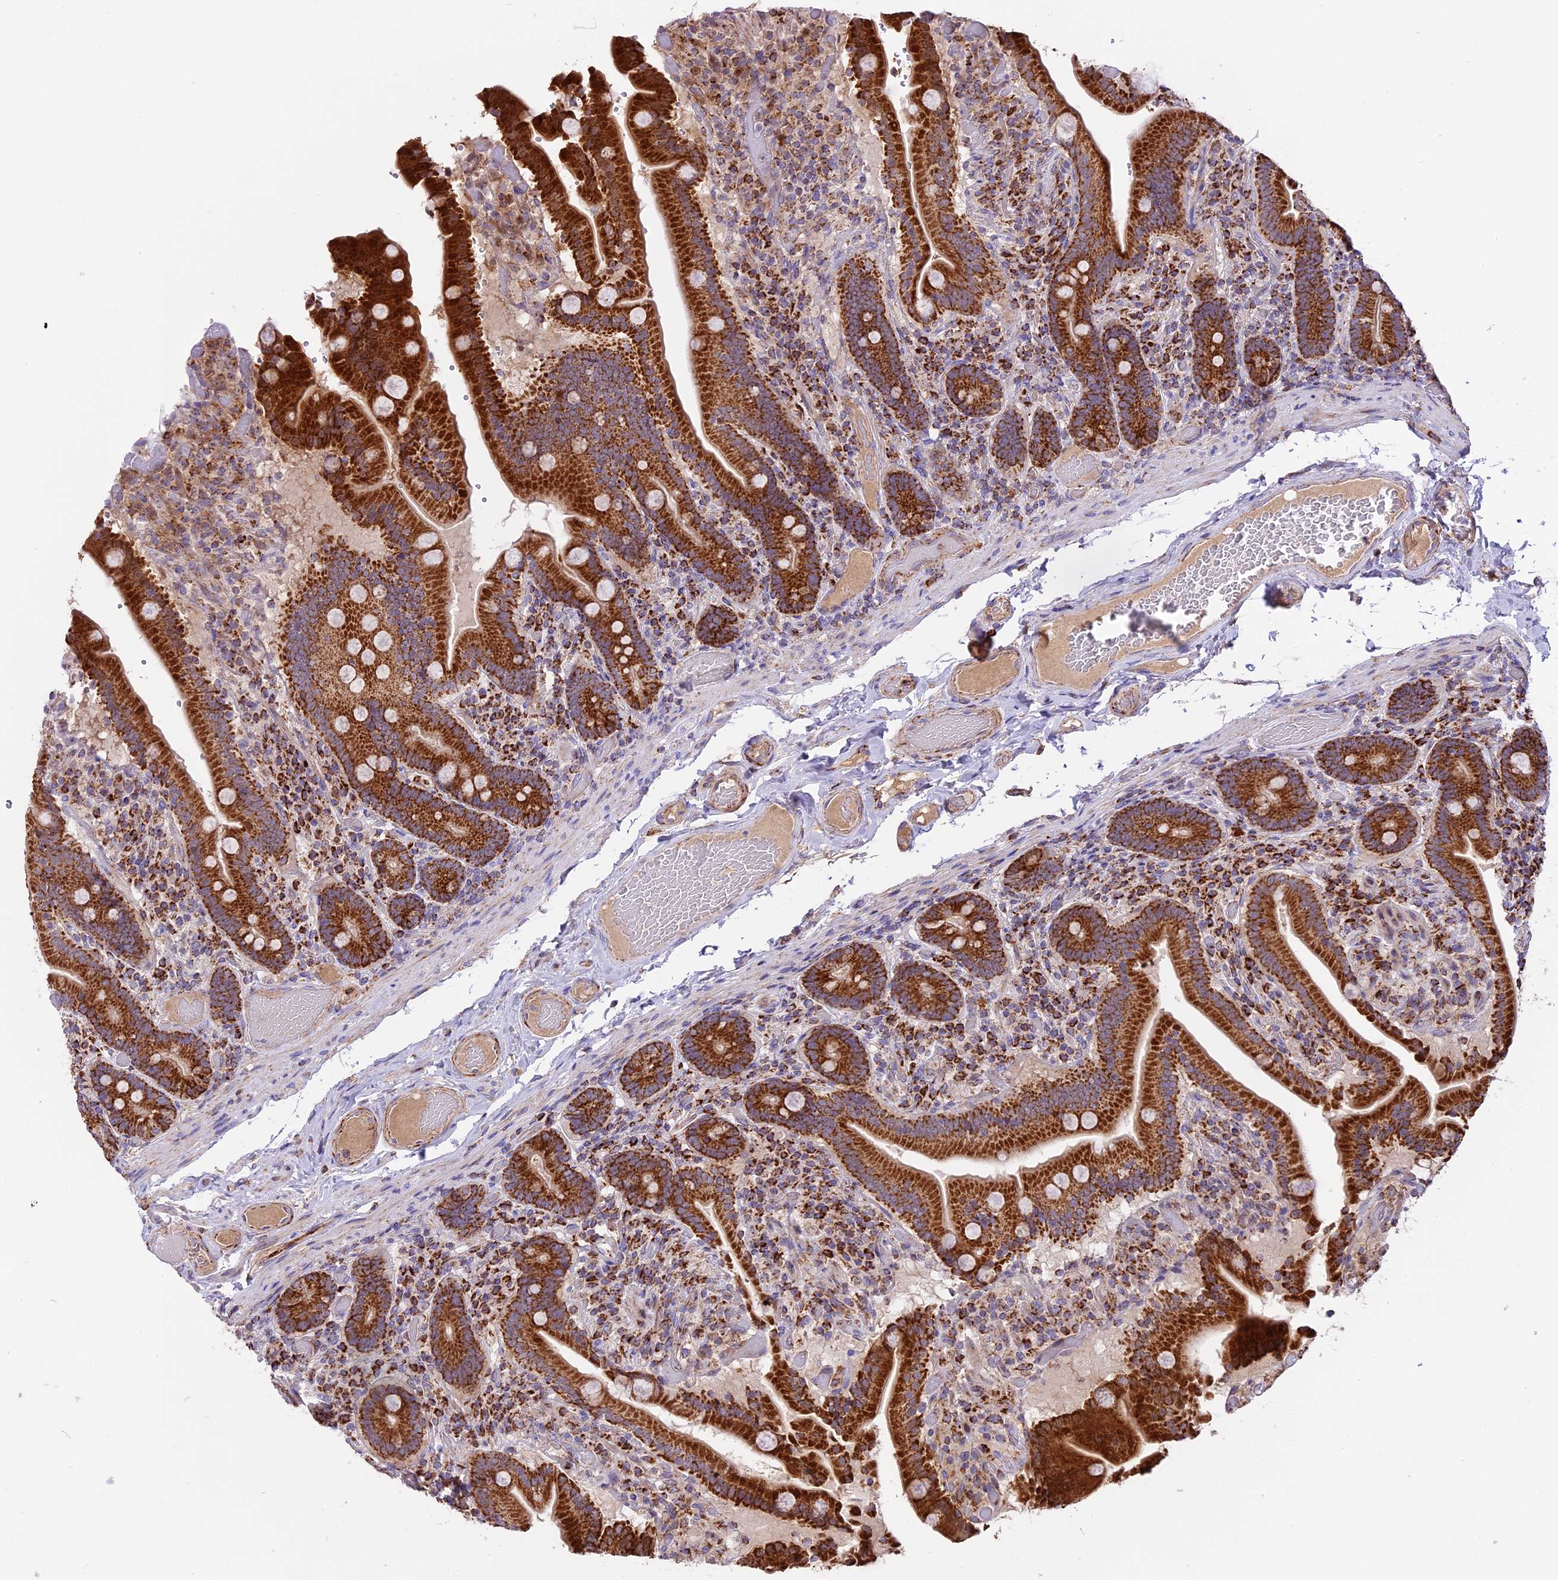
{"staining": {"intensity": "strong", "quantity": ">75%", "location": "cytoplasmic/membranous"}, "tissue": "duodenum", "cell_type": "Glandular cells", "image_type": "normal", "snomed": [{"axis": "morphology", "description": "Normal tissue, NOS"}, {"axis": "topography", "description": "Duodenum"}], "caption": "Immunohistochemical staining of benign human duodenum demonstrates high levels of strong cytoplasmic/membranous positivity in approximately >75% of glandular cells. The protein is stained brown, and the nuclei are stained in blue (DAB (3,3'-diaminobenzidine) IHC with brightfield microscopy, high magnification).", "gene": "COX17", "patient": {"sex": "female", "age": 62}}